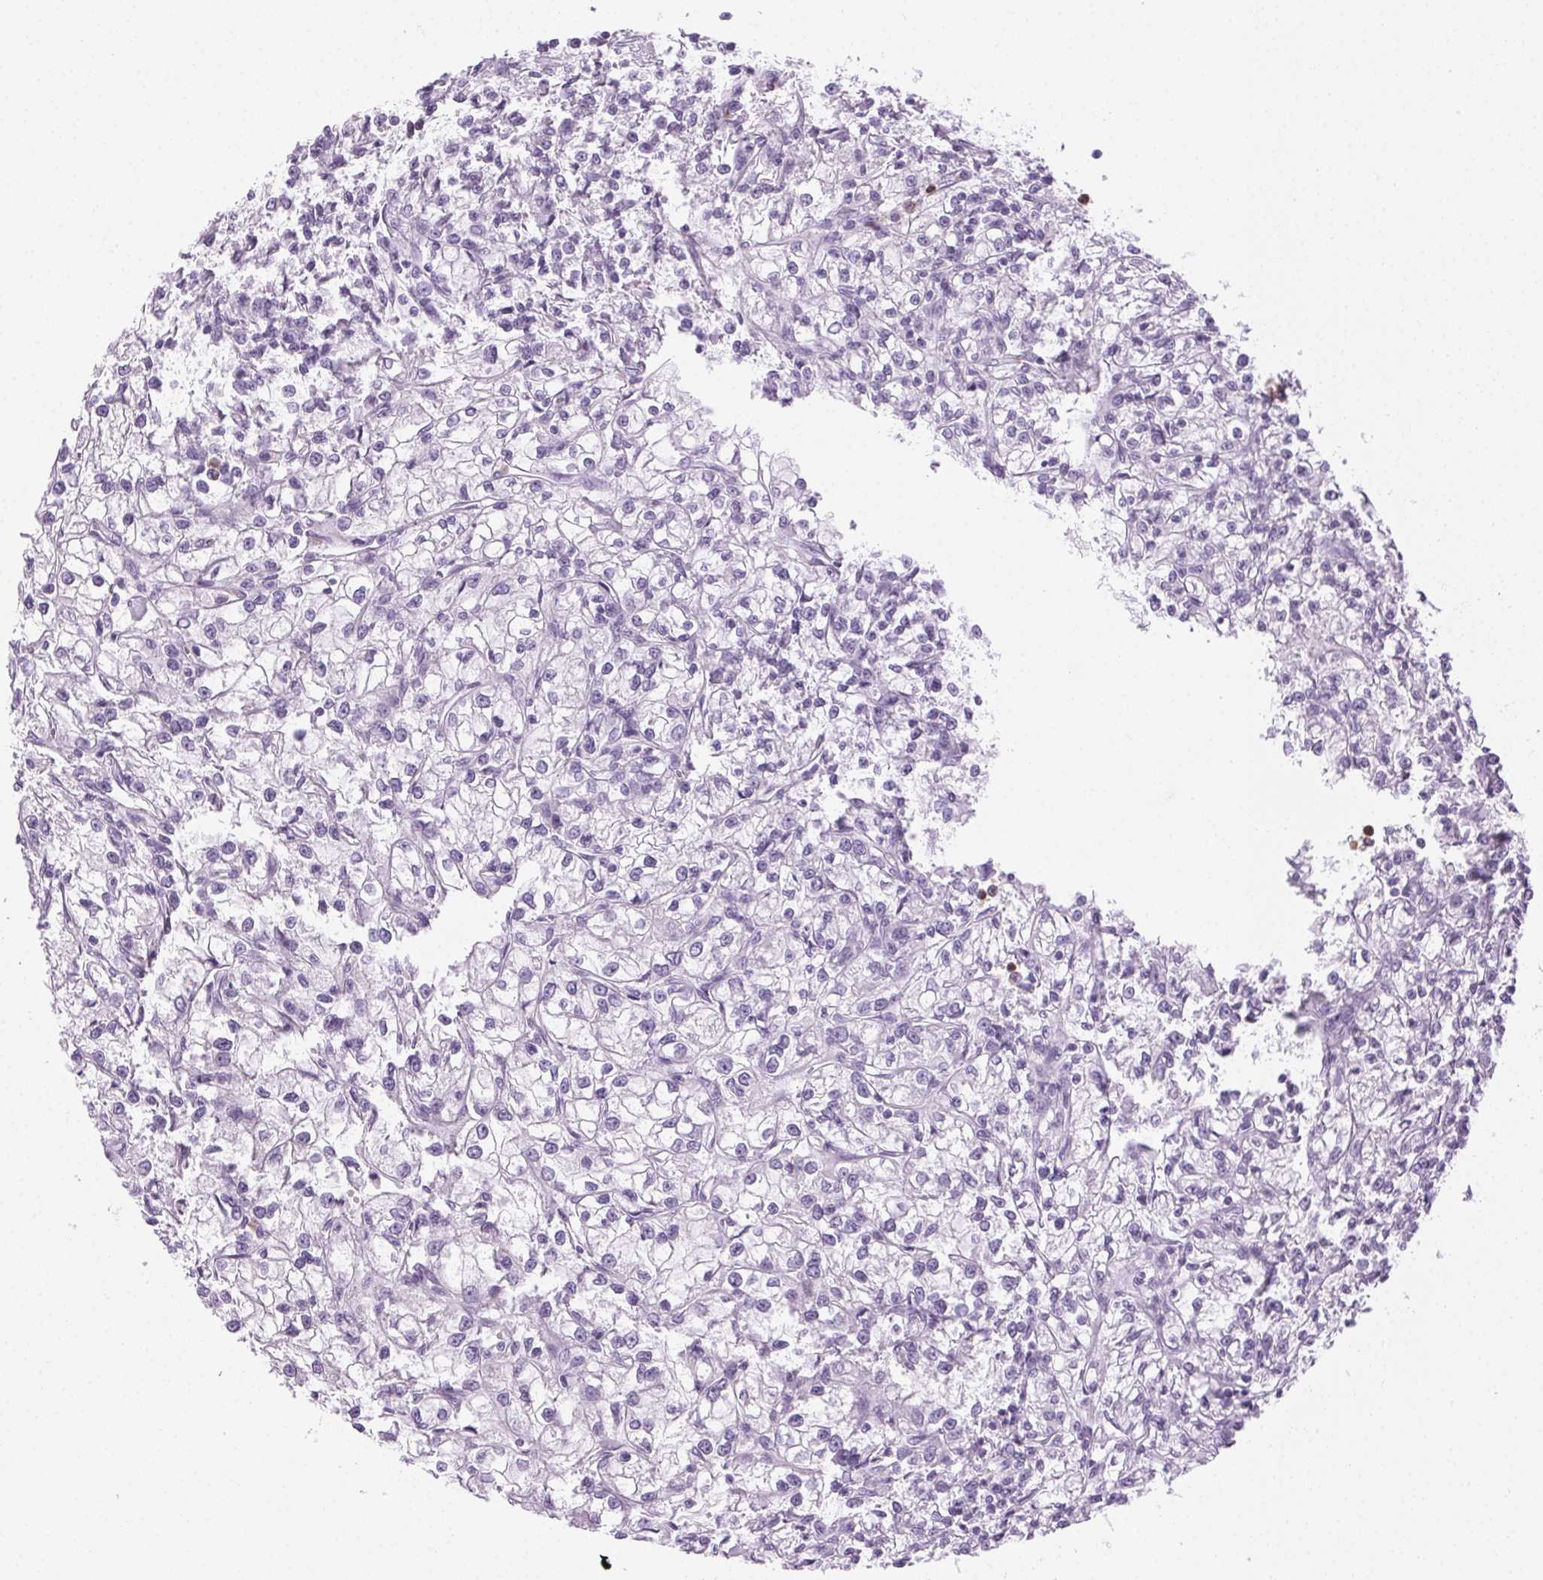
{"staining": {"intensity": "negative", "quantity": "none", "location": "none"}, "tissue": "renal cancer", "cell_type": "Tumor cells", "image_type": "cancer", "snomed": [{"axis": "morphology", "description": "Adenocarcinoma, NOS"}, {"axis": "topography", "description": "Kidney"}], "caption": "The image displays no staining of tumor cells in renal adenocarcinoma.", "gene": "MPO", "patient": {"sex": "female", "age": 59}}